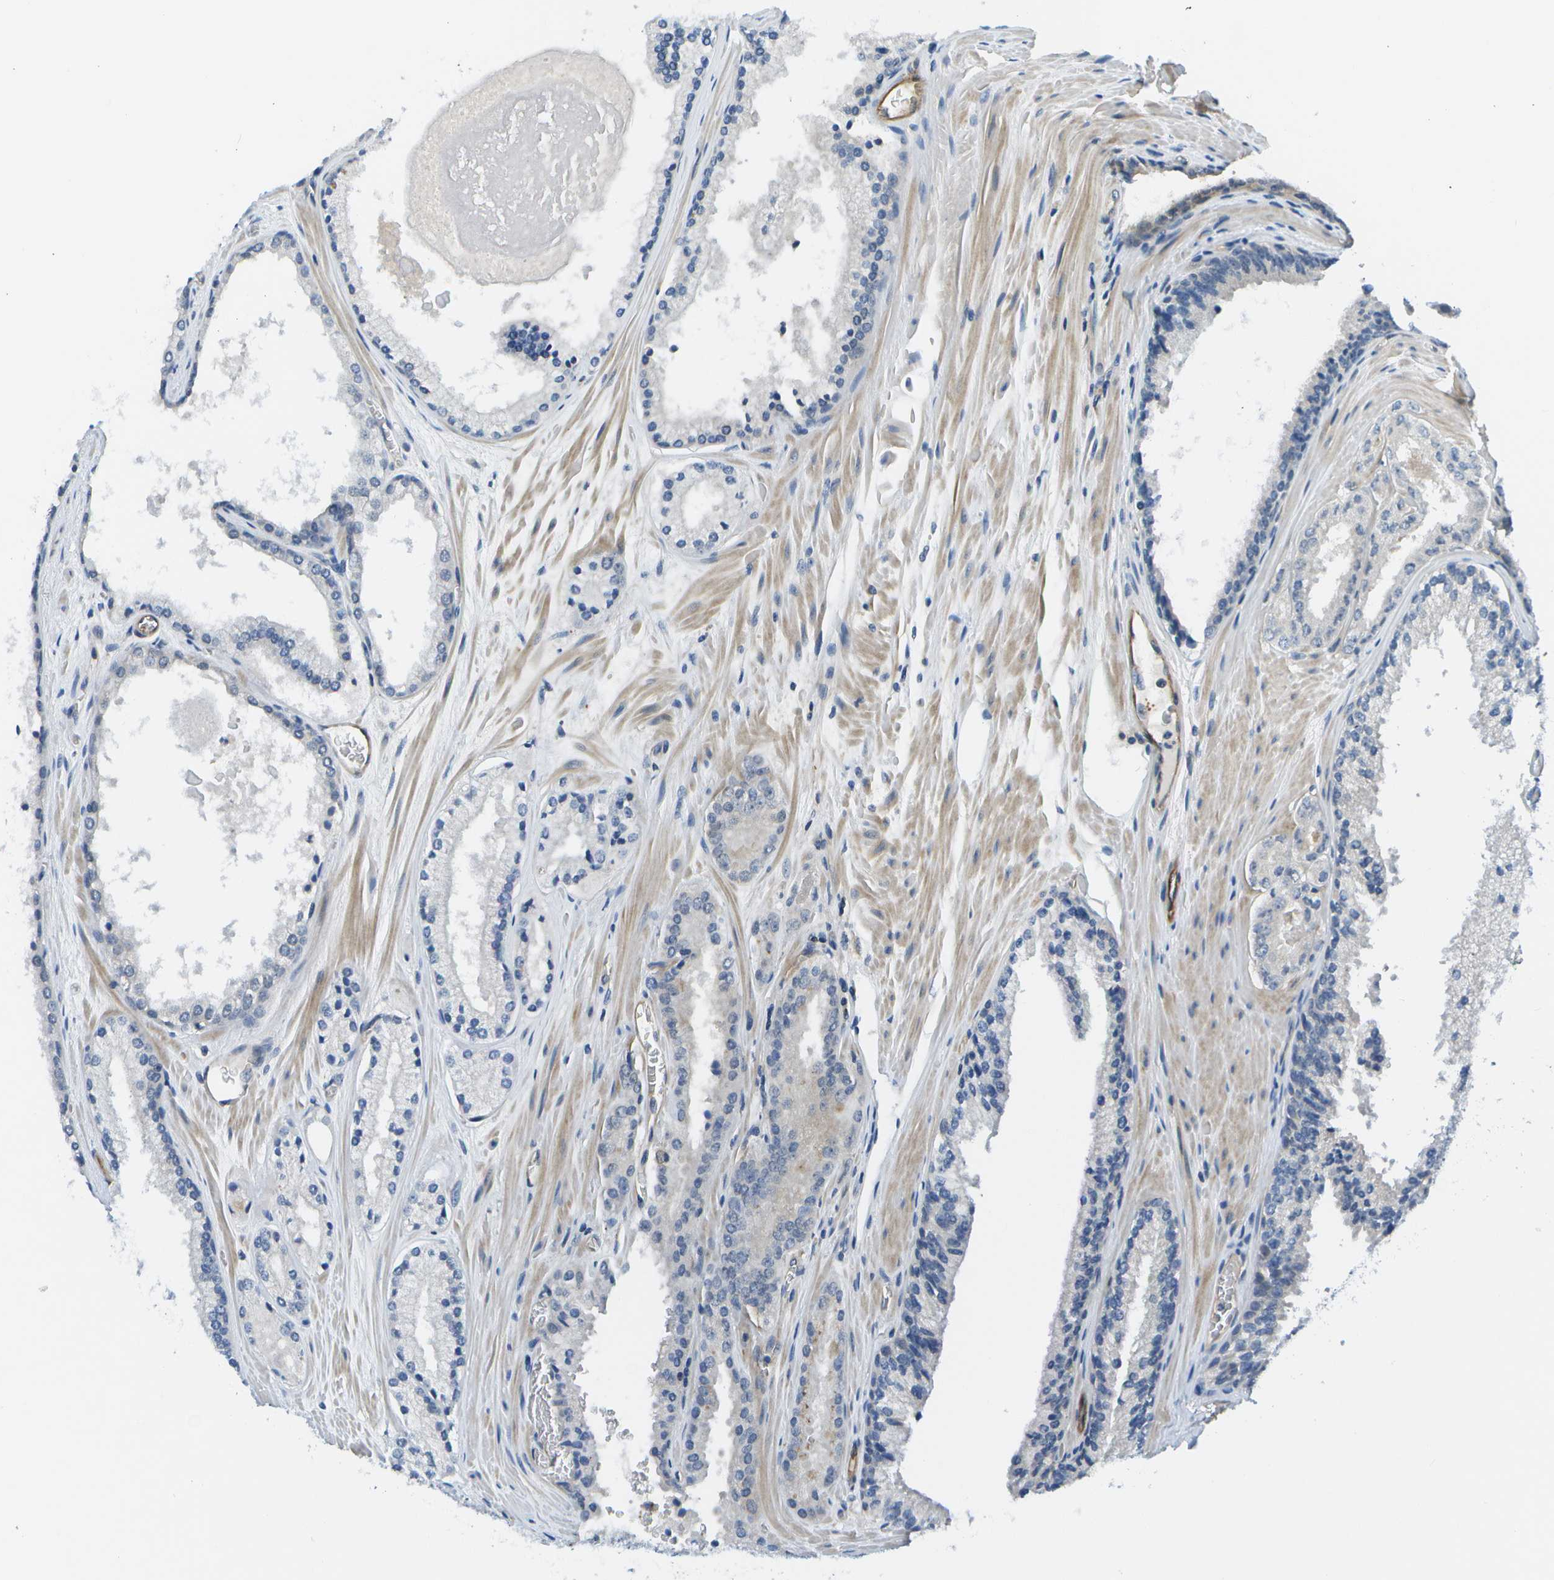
{"staining": {"intensity": "negative", "quantity": "none", "location": "none"}, "tissue": "prostate cancer", "cell_type": "Tumor cells", "image_type": "cancer", "snomed": [{"axis": "morphology", "description": "Adenocarcinoma, High grade"}, {"axis": "topography", "description": "Prostate"}], "caption": "DAB immunohistochemical staining of human high-grade adenocarcinoma (prostate) reveals no significant staining in tumor cells.", "gene": "KIAA0040", "patient": {"sex": "male", "age": 65}}